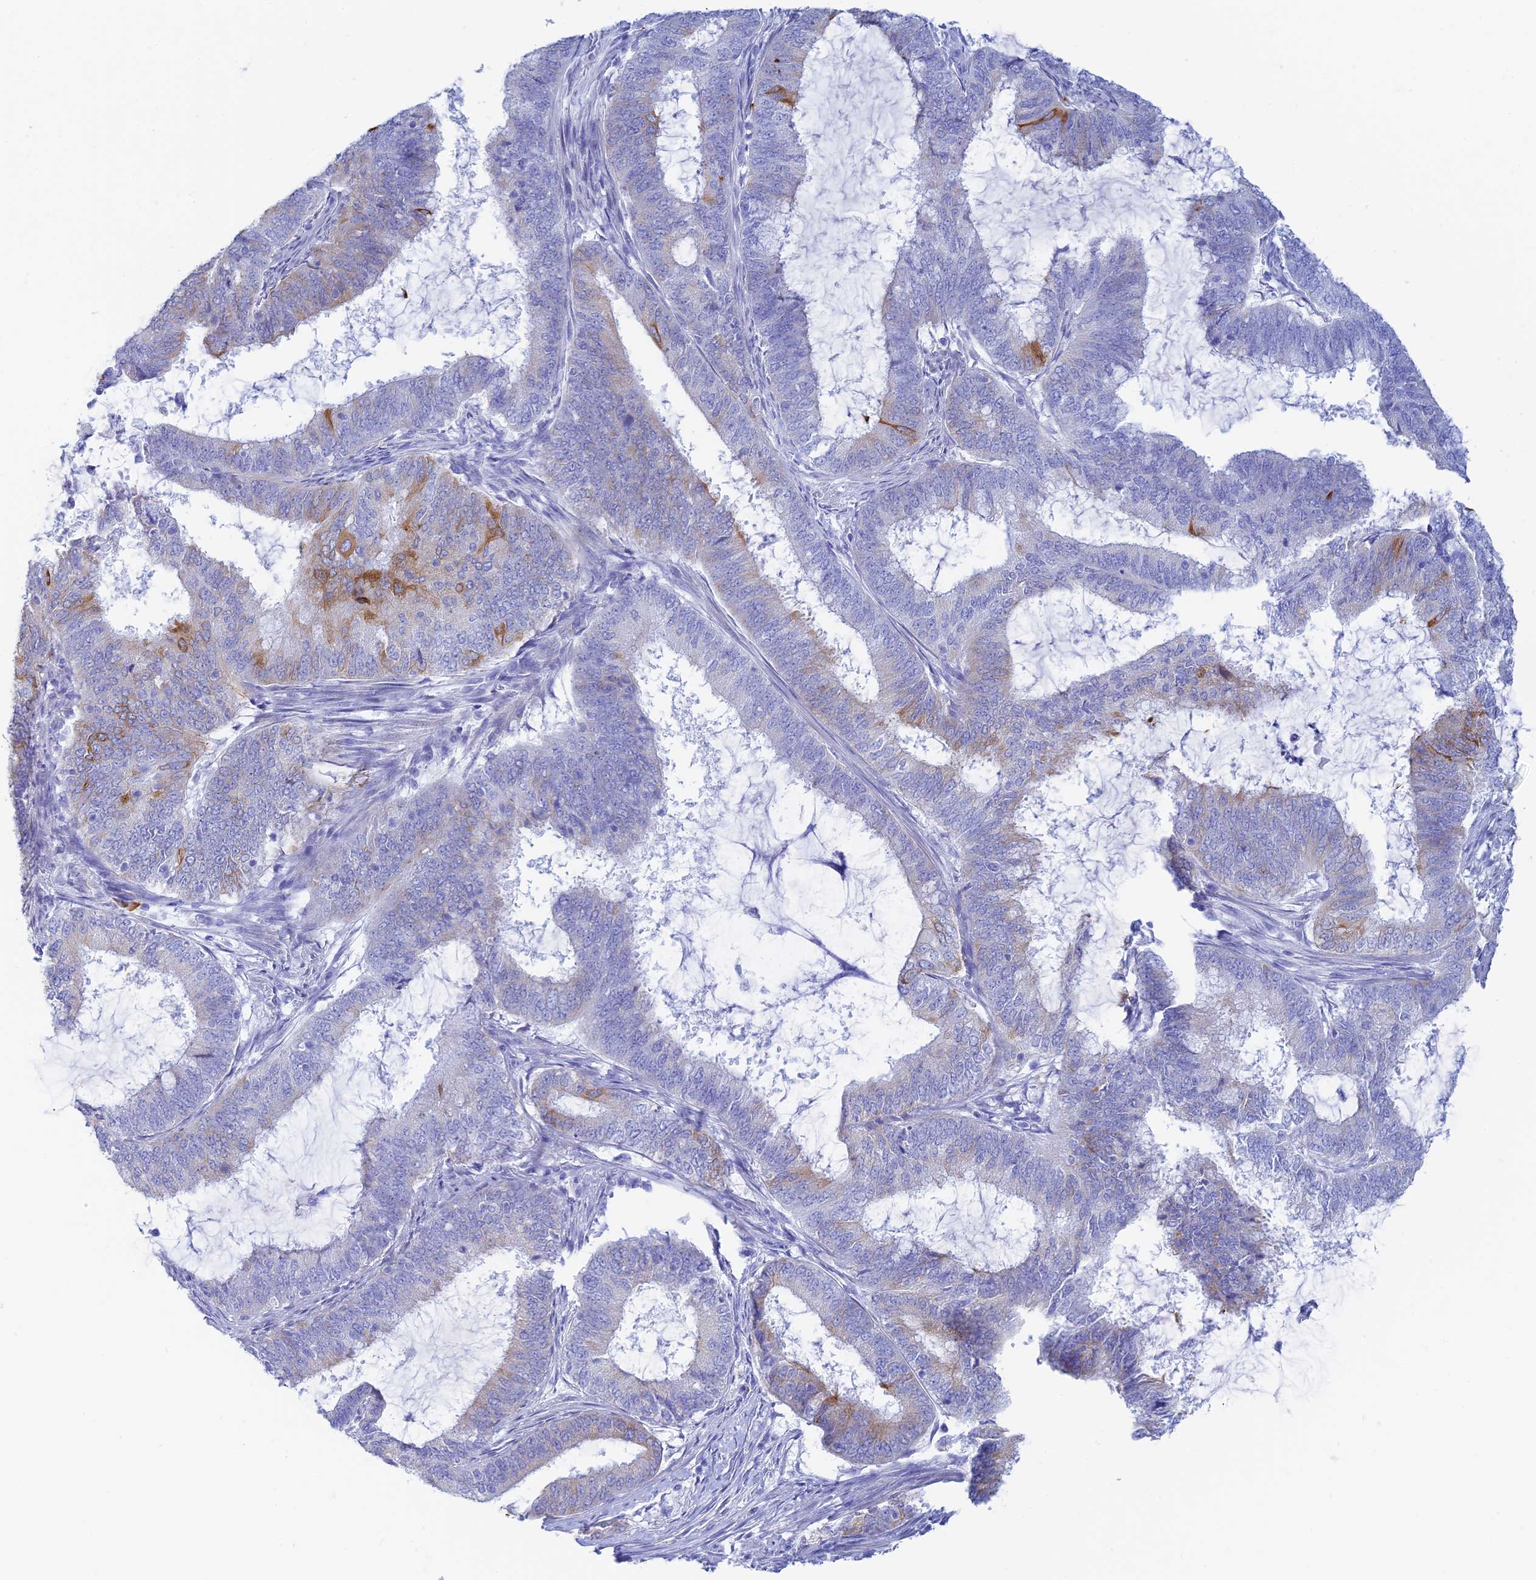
{"staining": {"intensity": "weak", "quantity": "<25%", "location": "cytoplasmic/membranous"}, "tissue": "endometrial cancer", "cell_type": "Tumor cells", "image_type": "cancer", "snomed": [{"axis": "morphology", "description": "Adenocarcinoma, NOS"}, {"axis": "topography", "description": "Endometrium"}], "caption": "This photomicrograph is of endometrial cancer stained with immunohistochemistry to label a protein in brown with the nuclei are counter-stained blue. There is no expression in tumor cells. The staining is performed using DAB (3,3'-diaminobenzidine) brown chromogen with nuclei counter-stained in using hematoxylin.", "gene": "CEP152", "patient": {"sex": "female", "age": 51}}